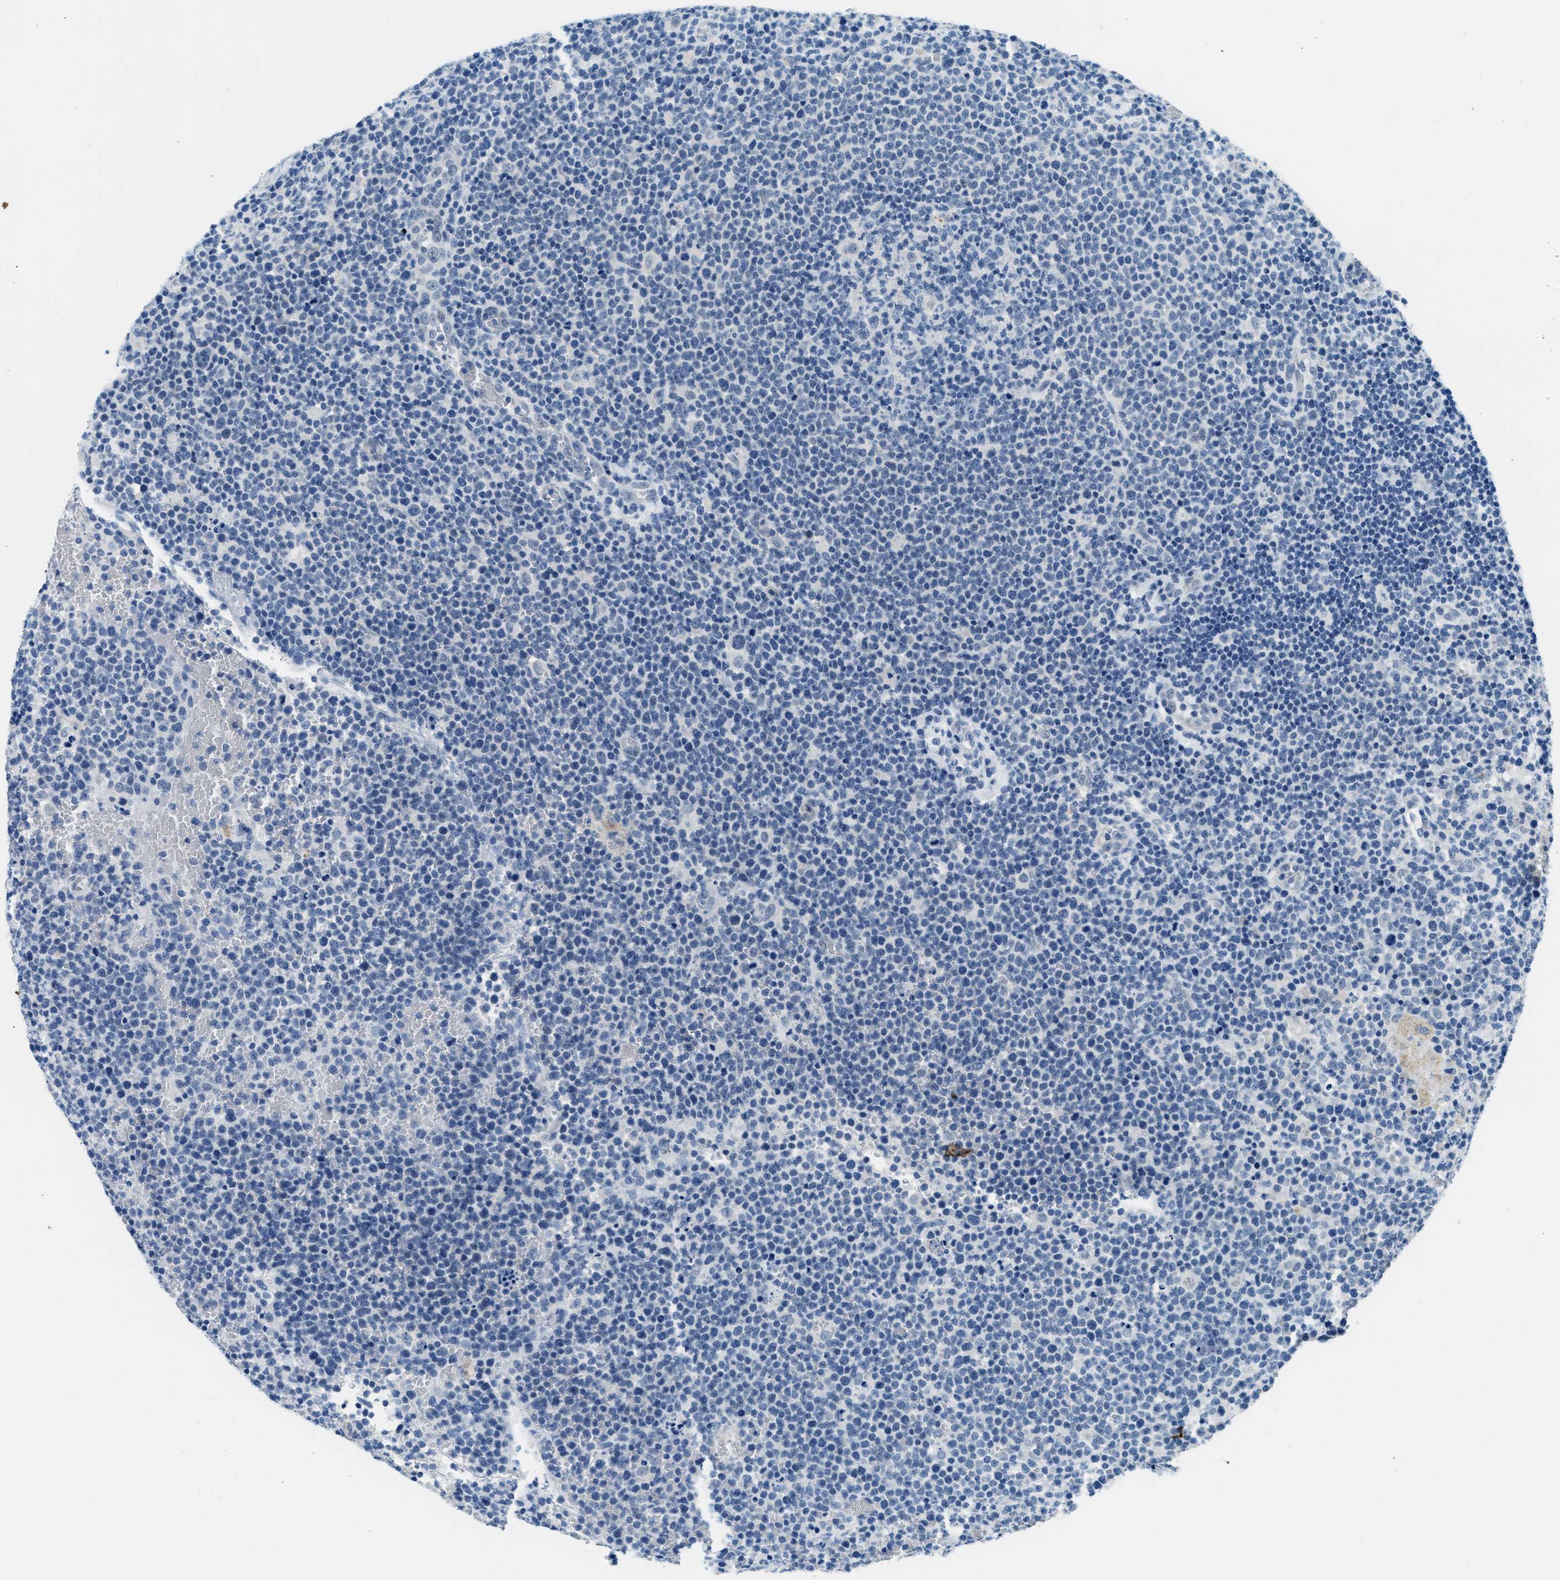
{"staining": {"intensity": "negative", "quantity": "none", "location": "none"}, "tissue": "lymphoma", "cell_type": "Tumor cells", "image_type": "cancer", "snomed": [{"axis": "morphology", "description": "Malignant lymphoma, non-Hodgkin's type, High grade"}, {"axis": "topography", "description": "Lymph node"}], "caption": "Malignant lymphoma, non-Hodgkin's type (high-grade) stained for a protein using immunohistochemistry (IHC) demonstrates no staining tumor cells.", "gene": "CFAP20", "patient": {"sex": "male", "age": 61}}